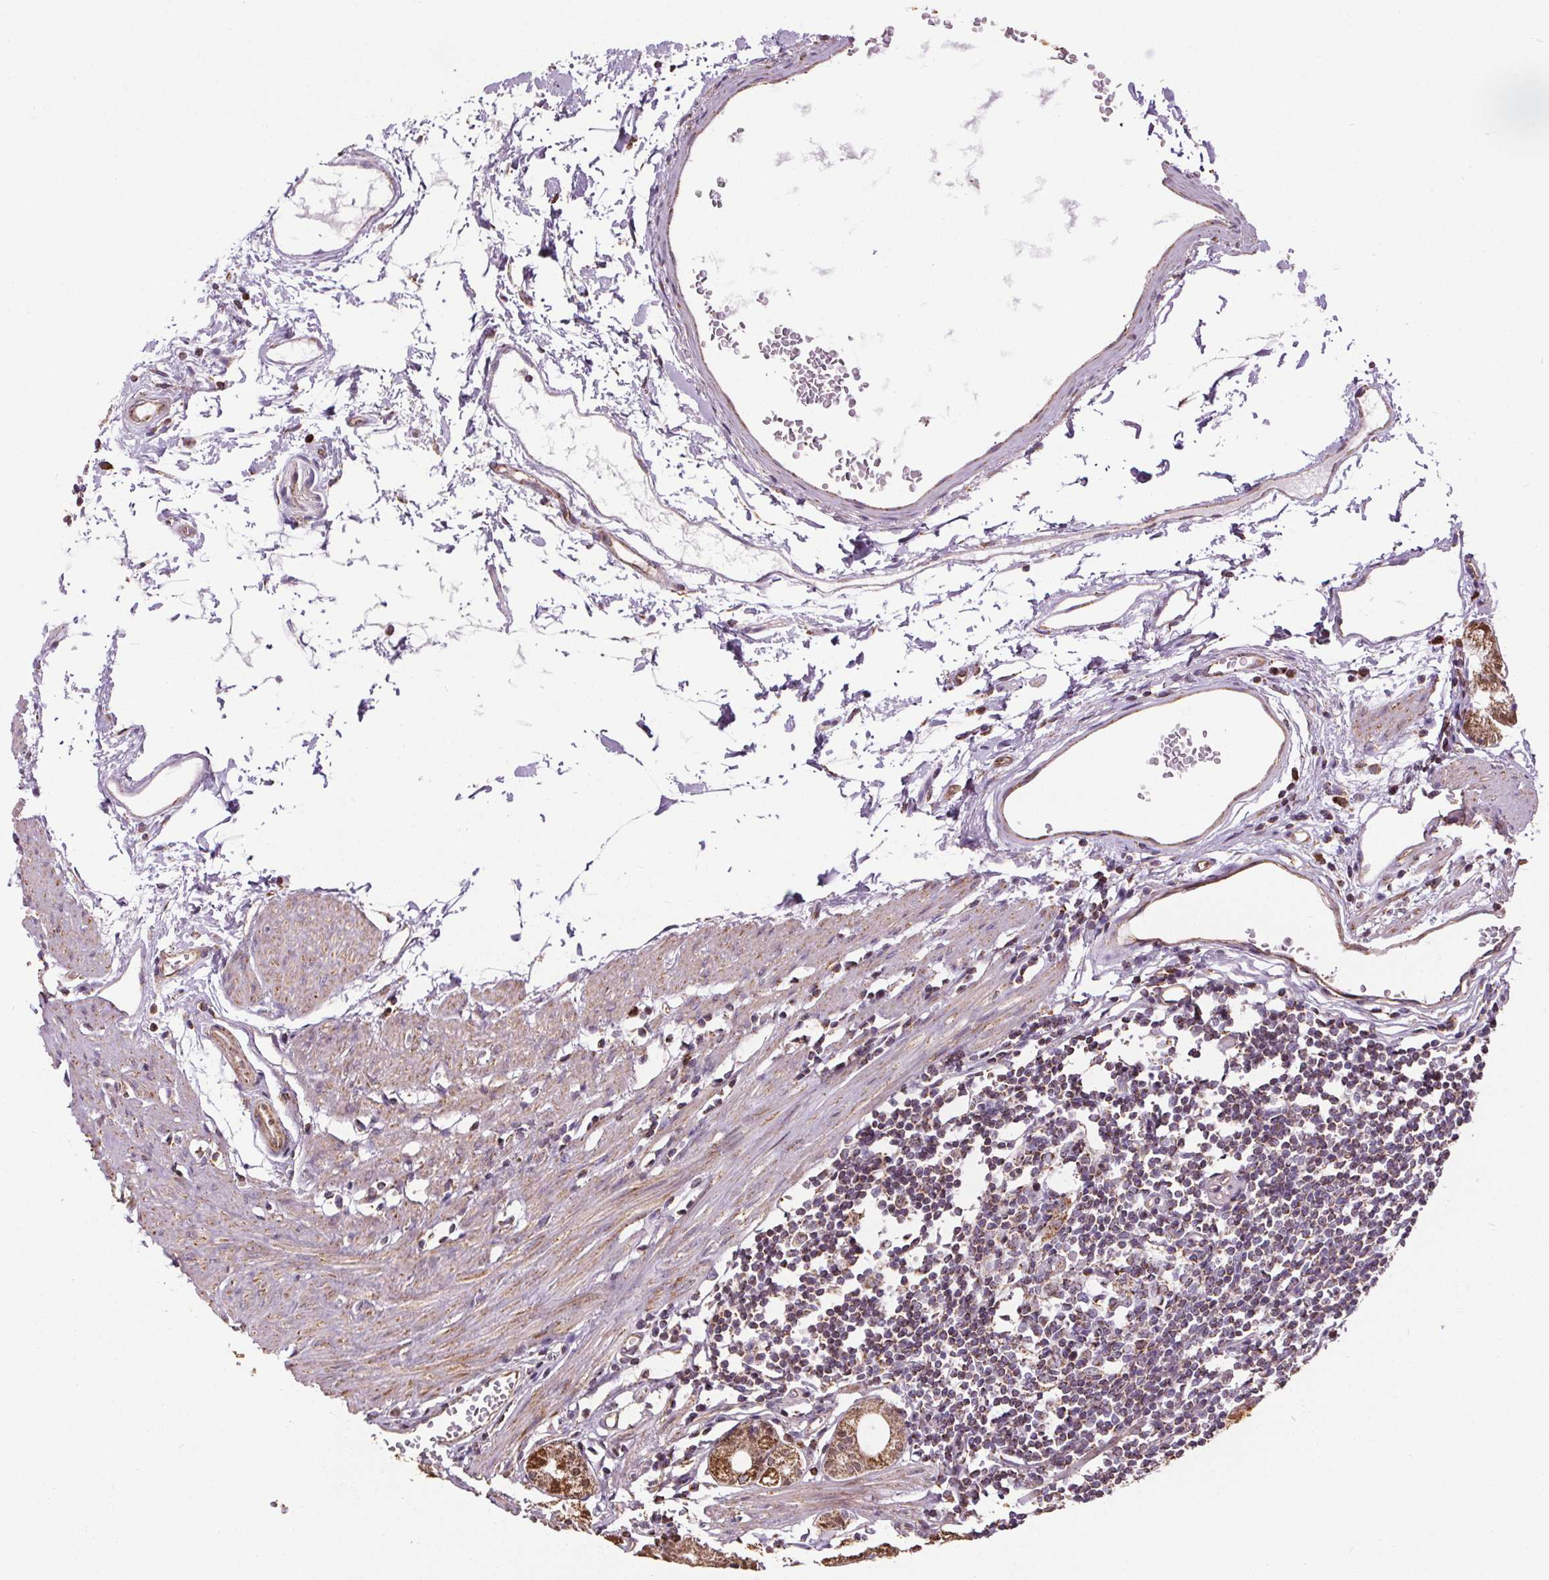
{"staining": {"intensity": "strong", "quantity": "25%-75%", "location": "cytoplasmic/membranous"}, "tissue": "stomach", "cell_type": "Glandular cells", "image_type": "normal", "snomed": [{"axis": "morphology", "description": "Normal tissue, NOS"}, {"axis": "topography", "description": "Stomach"}], "caption": "Protein positivity by immunohistochemistry (IHC) shows strong cytoplasmic/membranous expression in approximately 25%-75% of glandular cells in normal stomach.", "gene": "ZNF548", "patient": {"sex": "male", "age": 55}}